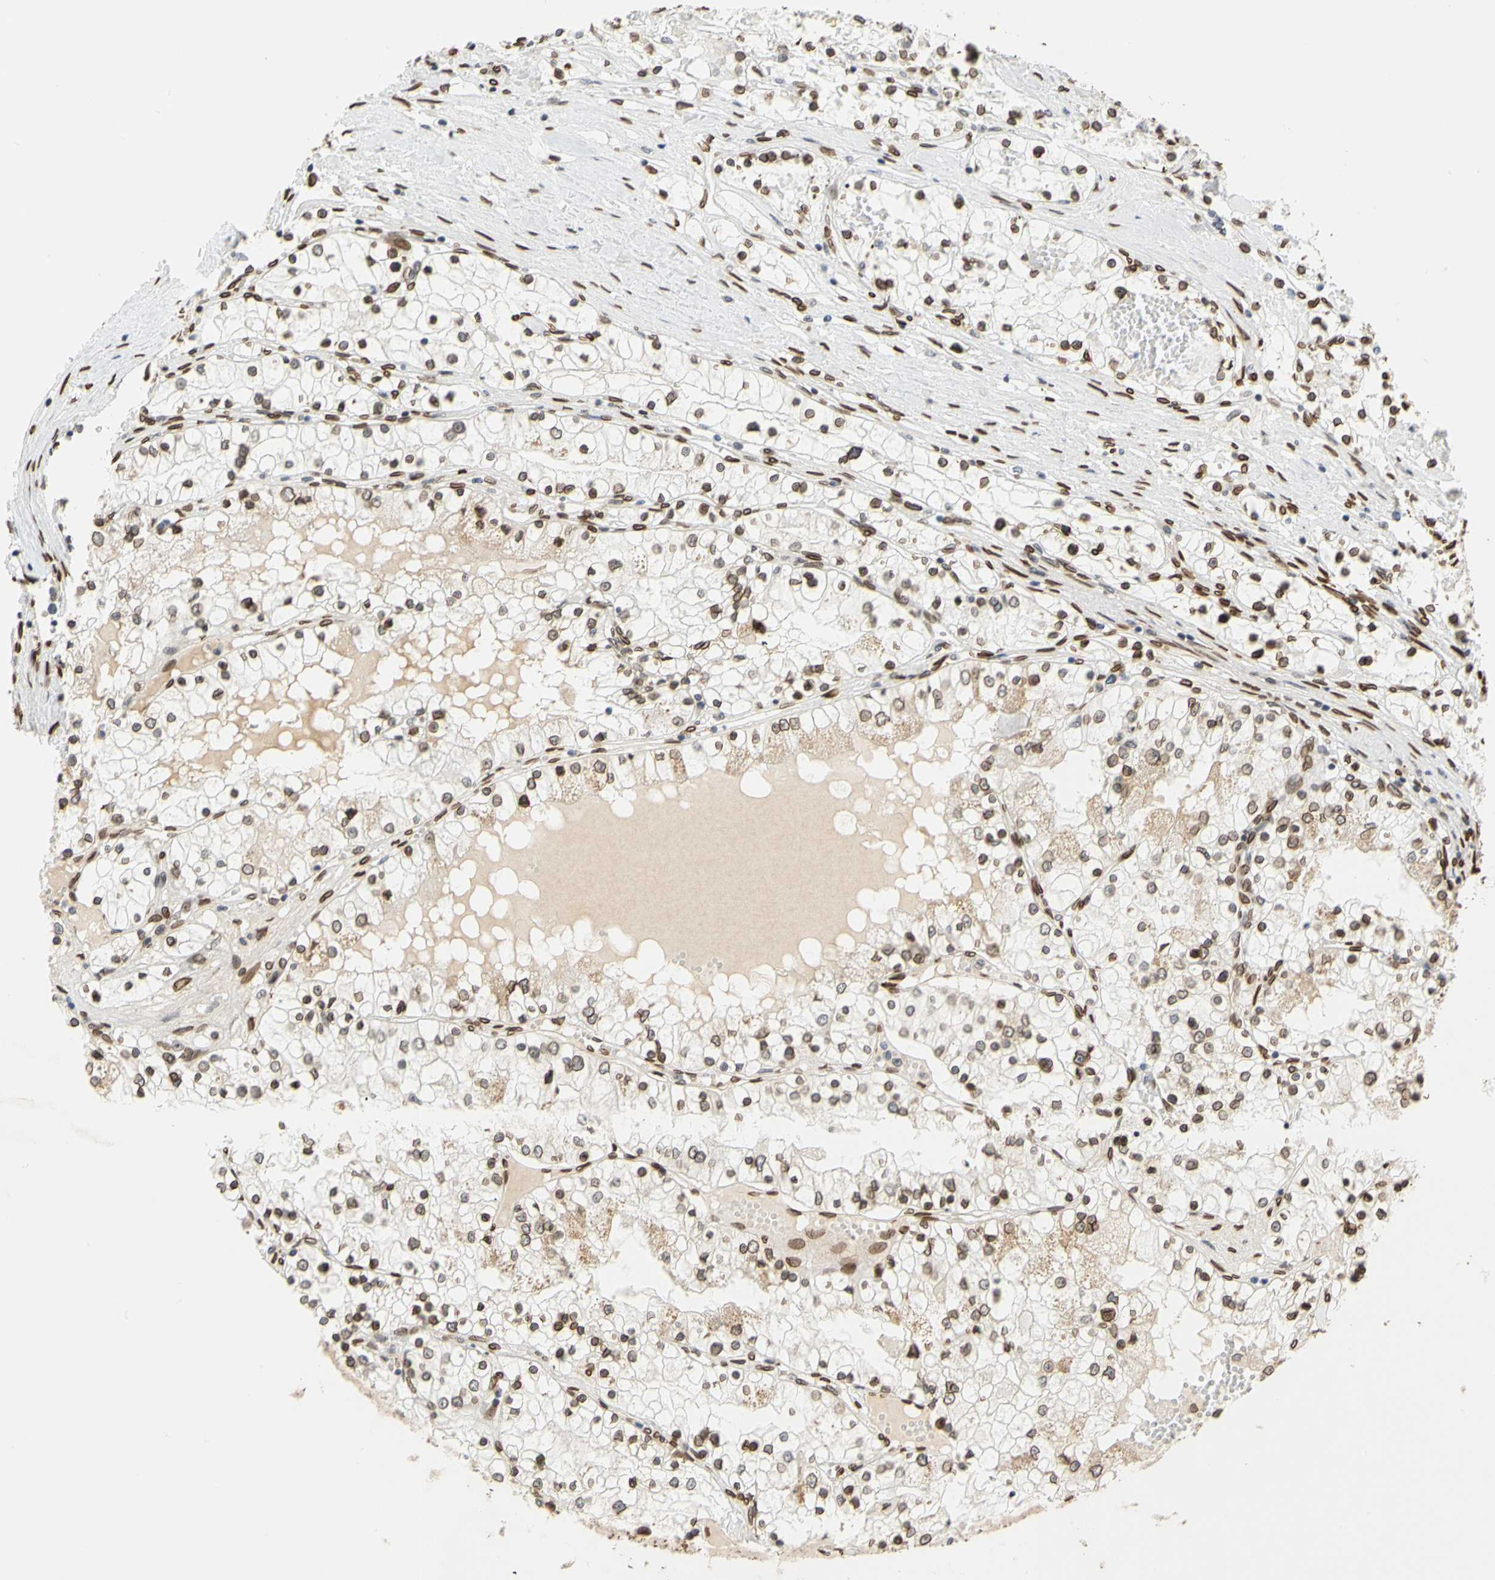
{"staining": {"intensity": "strong", "quantity": ">75%", "location": "cytoplasmic/membranous,nuclear"}, "tissue": "renal cancer", "cell_type": "Tumor cells", "image_type": "cancer", "snomed": [{"axis": "morphology", "description": "Adenocarcinoma, NOS"}, {"axis": "topography", "description": "Kidney"}], "caption": "Renal cancer tissue exhibits strong cytoplasmic/membranous and nuclear staining in approximately >75% of tumor cells, visualized by immunohistochemistry.", "gene": "SUN1", "patient": {"sex": "male", "age": 68}}